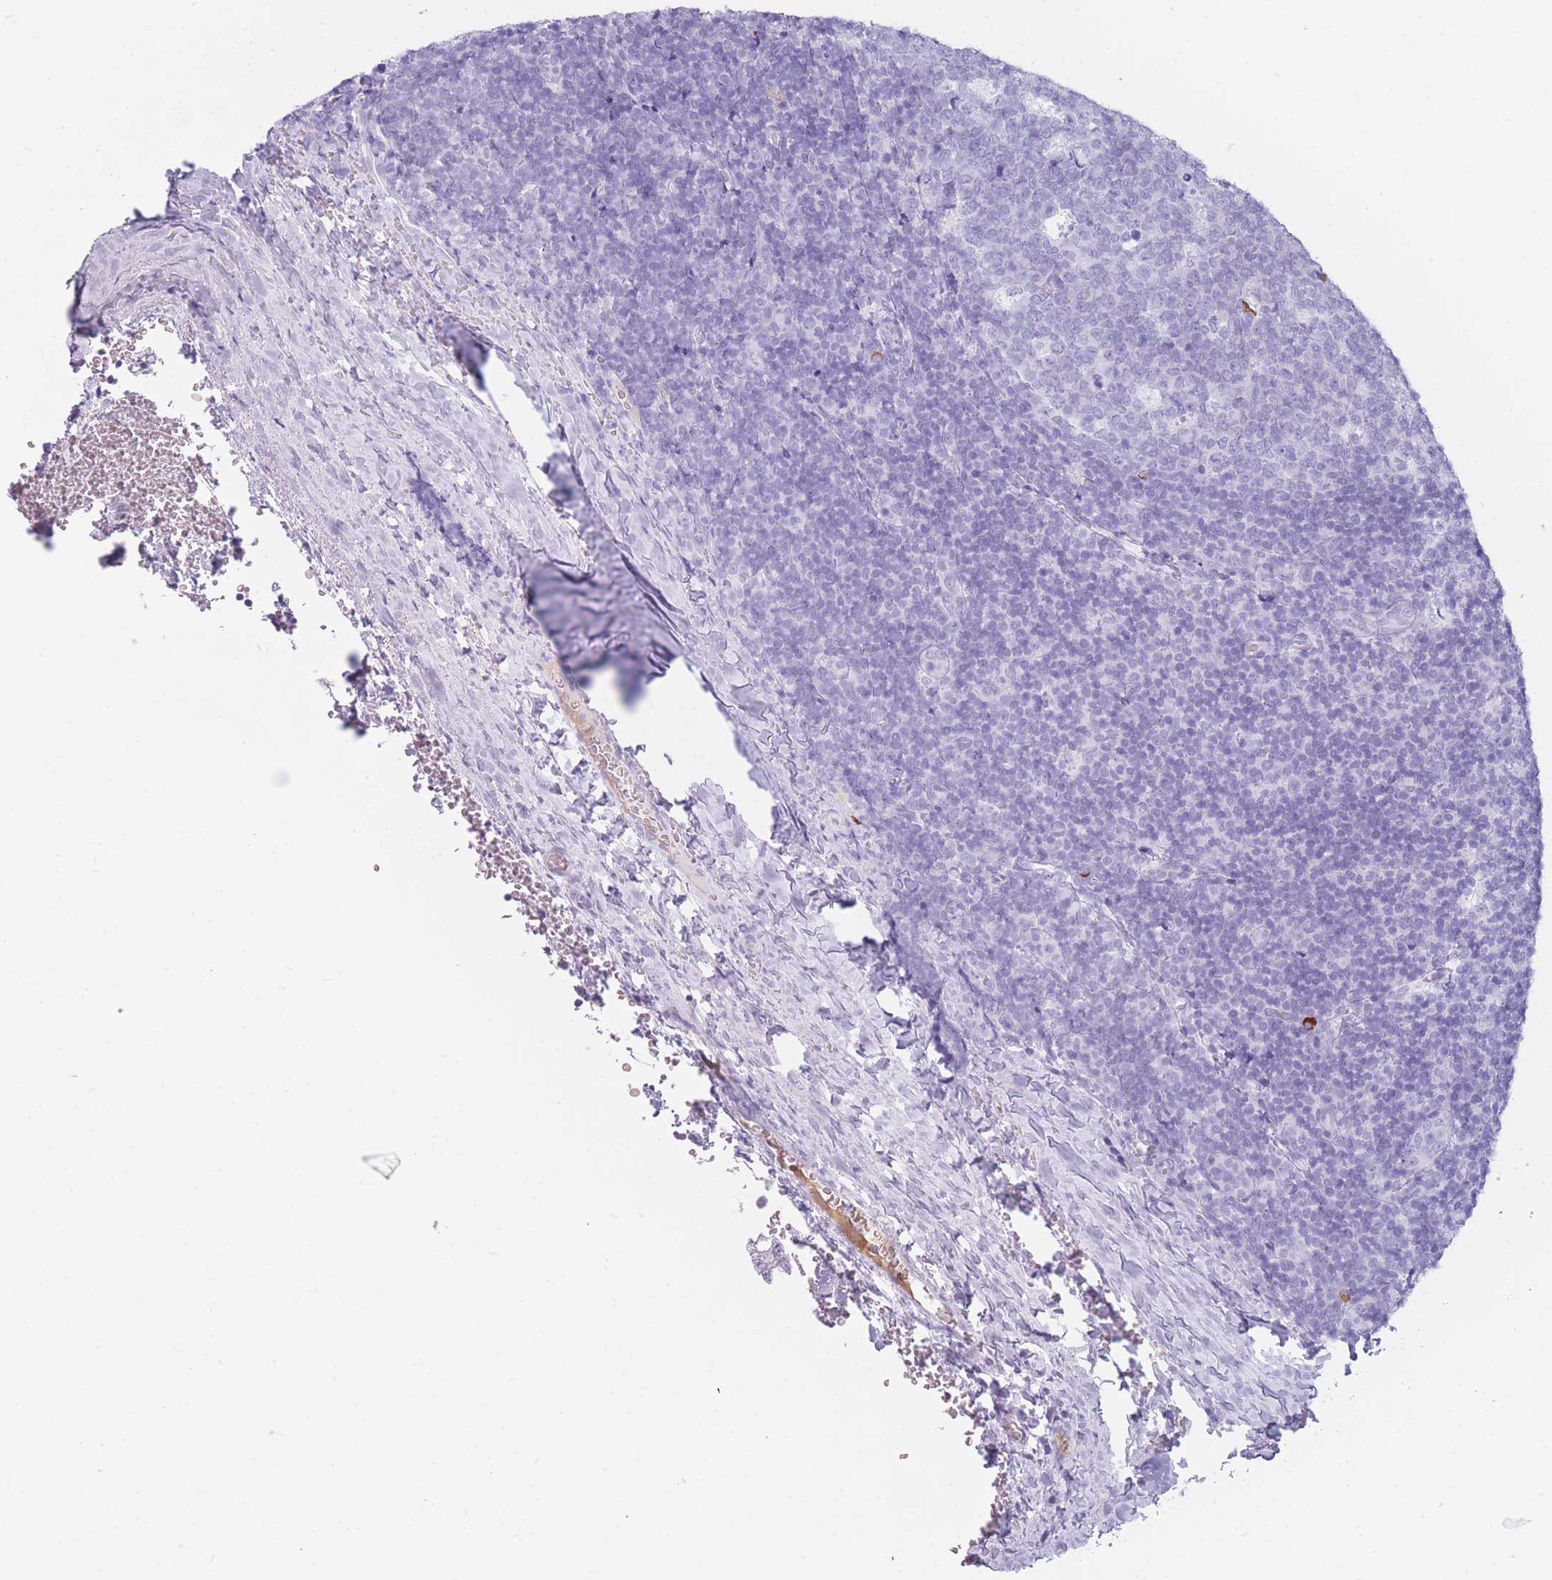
{"staining": {"intensity": "strong", "quantity": "<25%", "location": "cytoplasmic/membranous"}, "tissue": "tonsil", "cell_type": "Germinal center cells", "image_type": "normal", "snomed": [{"axis": "morphology", "description": "Normal tissue, NOS"}, {"axis": "topography", "description": "Tonsil"}], "caption": "Unremarkable tonsil shows strong cytoplasmic/membranous positivity in about <25% of germinal center cells, visualized by immunohistochemistry. The staining was performed using DAB, with brown indicating positive protein expression. Nuclei are stained blue with hematoxylin.", "gene": "TNFSF11", "patient": {"sex": "male", "age": 17}}